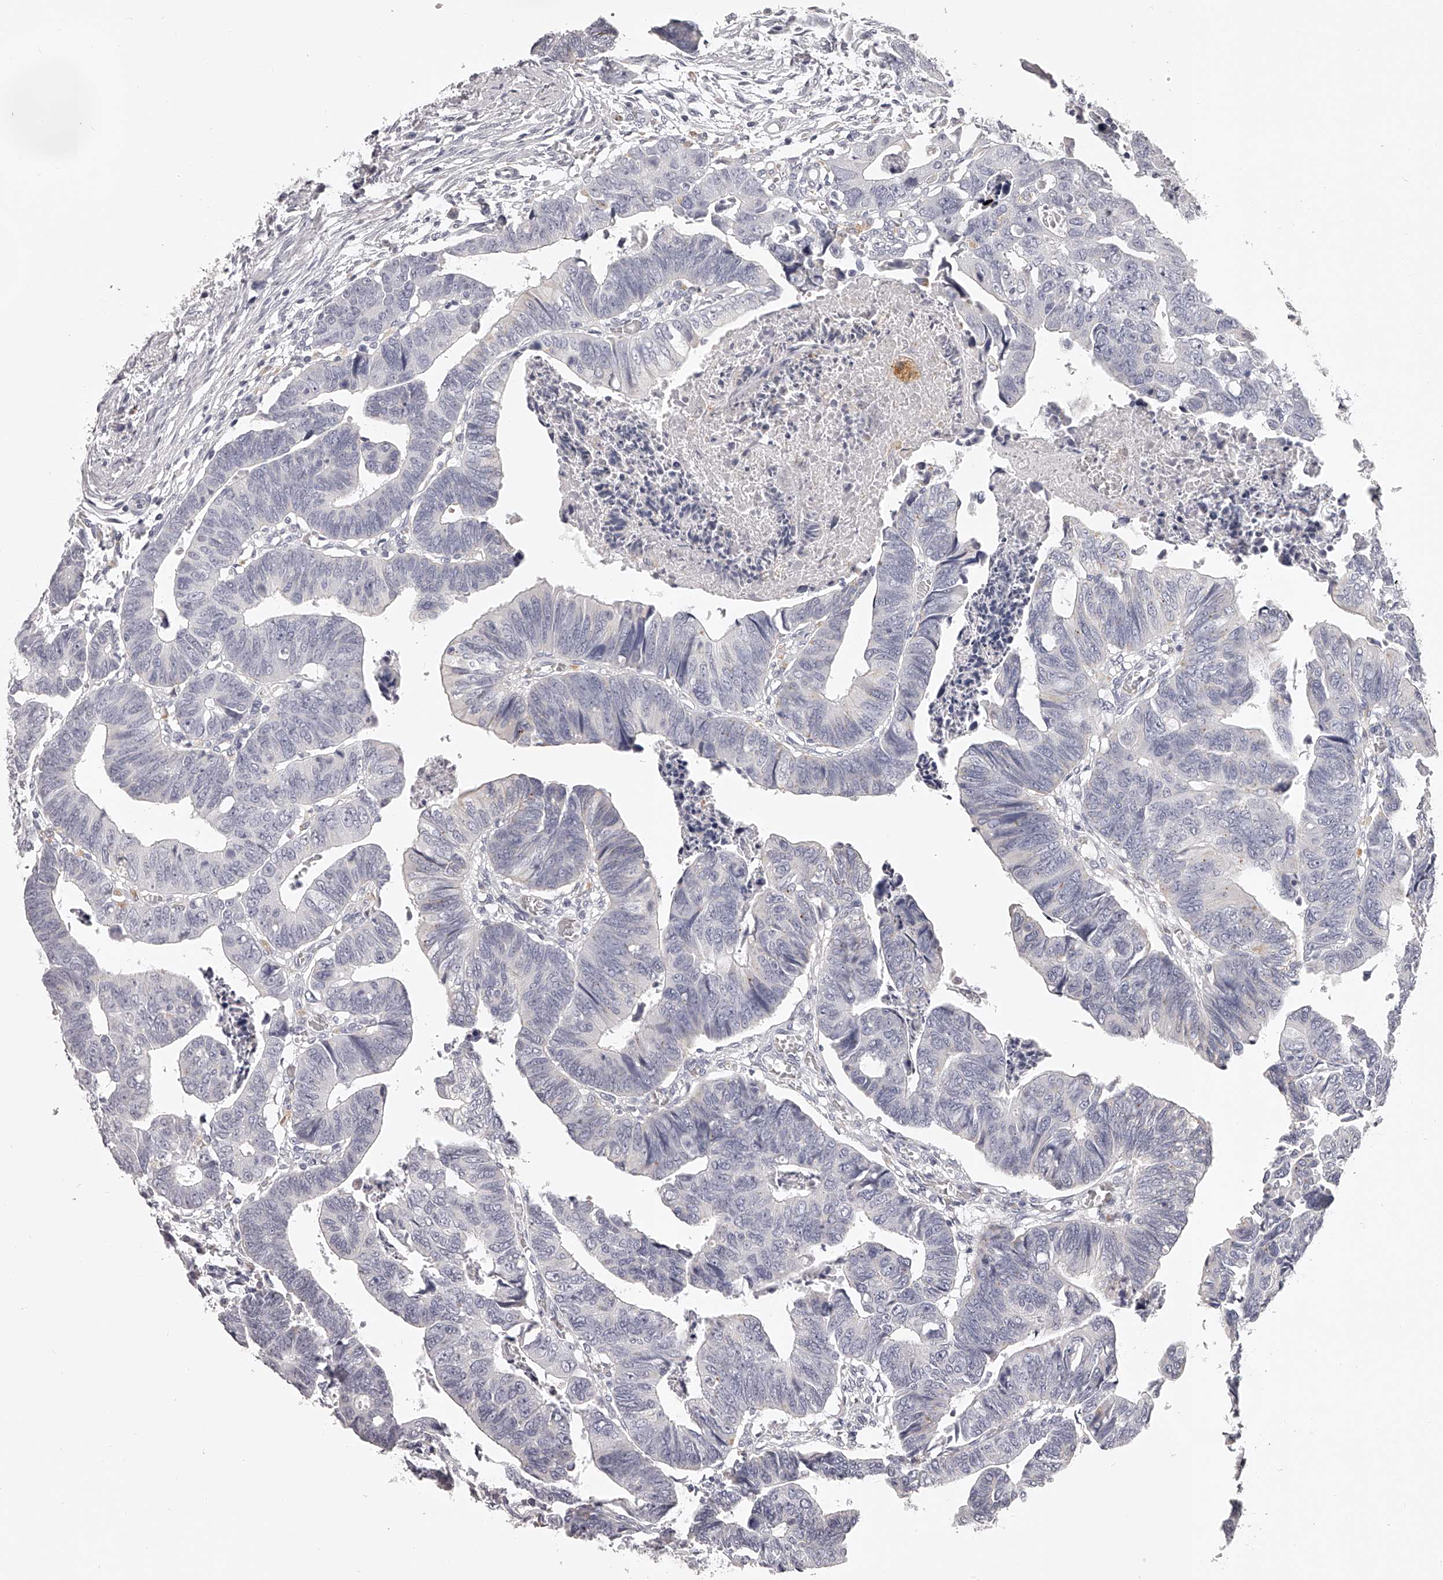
{"staining": {"intensity": "negative", "quantity": "none", "location": "none"}, "tissue": "colorectal cancer", "cell_type": "Tumor cells", "image_type": "cancer", "snomed": [{"axis": "morphology", "description": "Adenocarcinoma, NOS"}, {"axis": "topography", "description": "Rectum"}], "caption": "Tumor cells show no significant expression in adenocarcinoma (colorectal). (Stains: DAB (3,3'-diaminobenzidine) immunohistochemistry (IHC) with hematoxylin counter stain, Microscopy: brightfield microscopy at high magnification).", "gene": "DMRT1", "patient": {"sex": "female", "age": 65}}